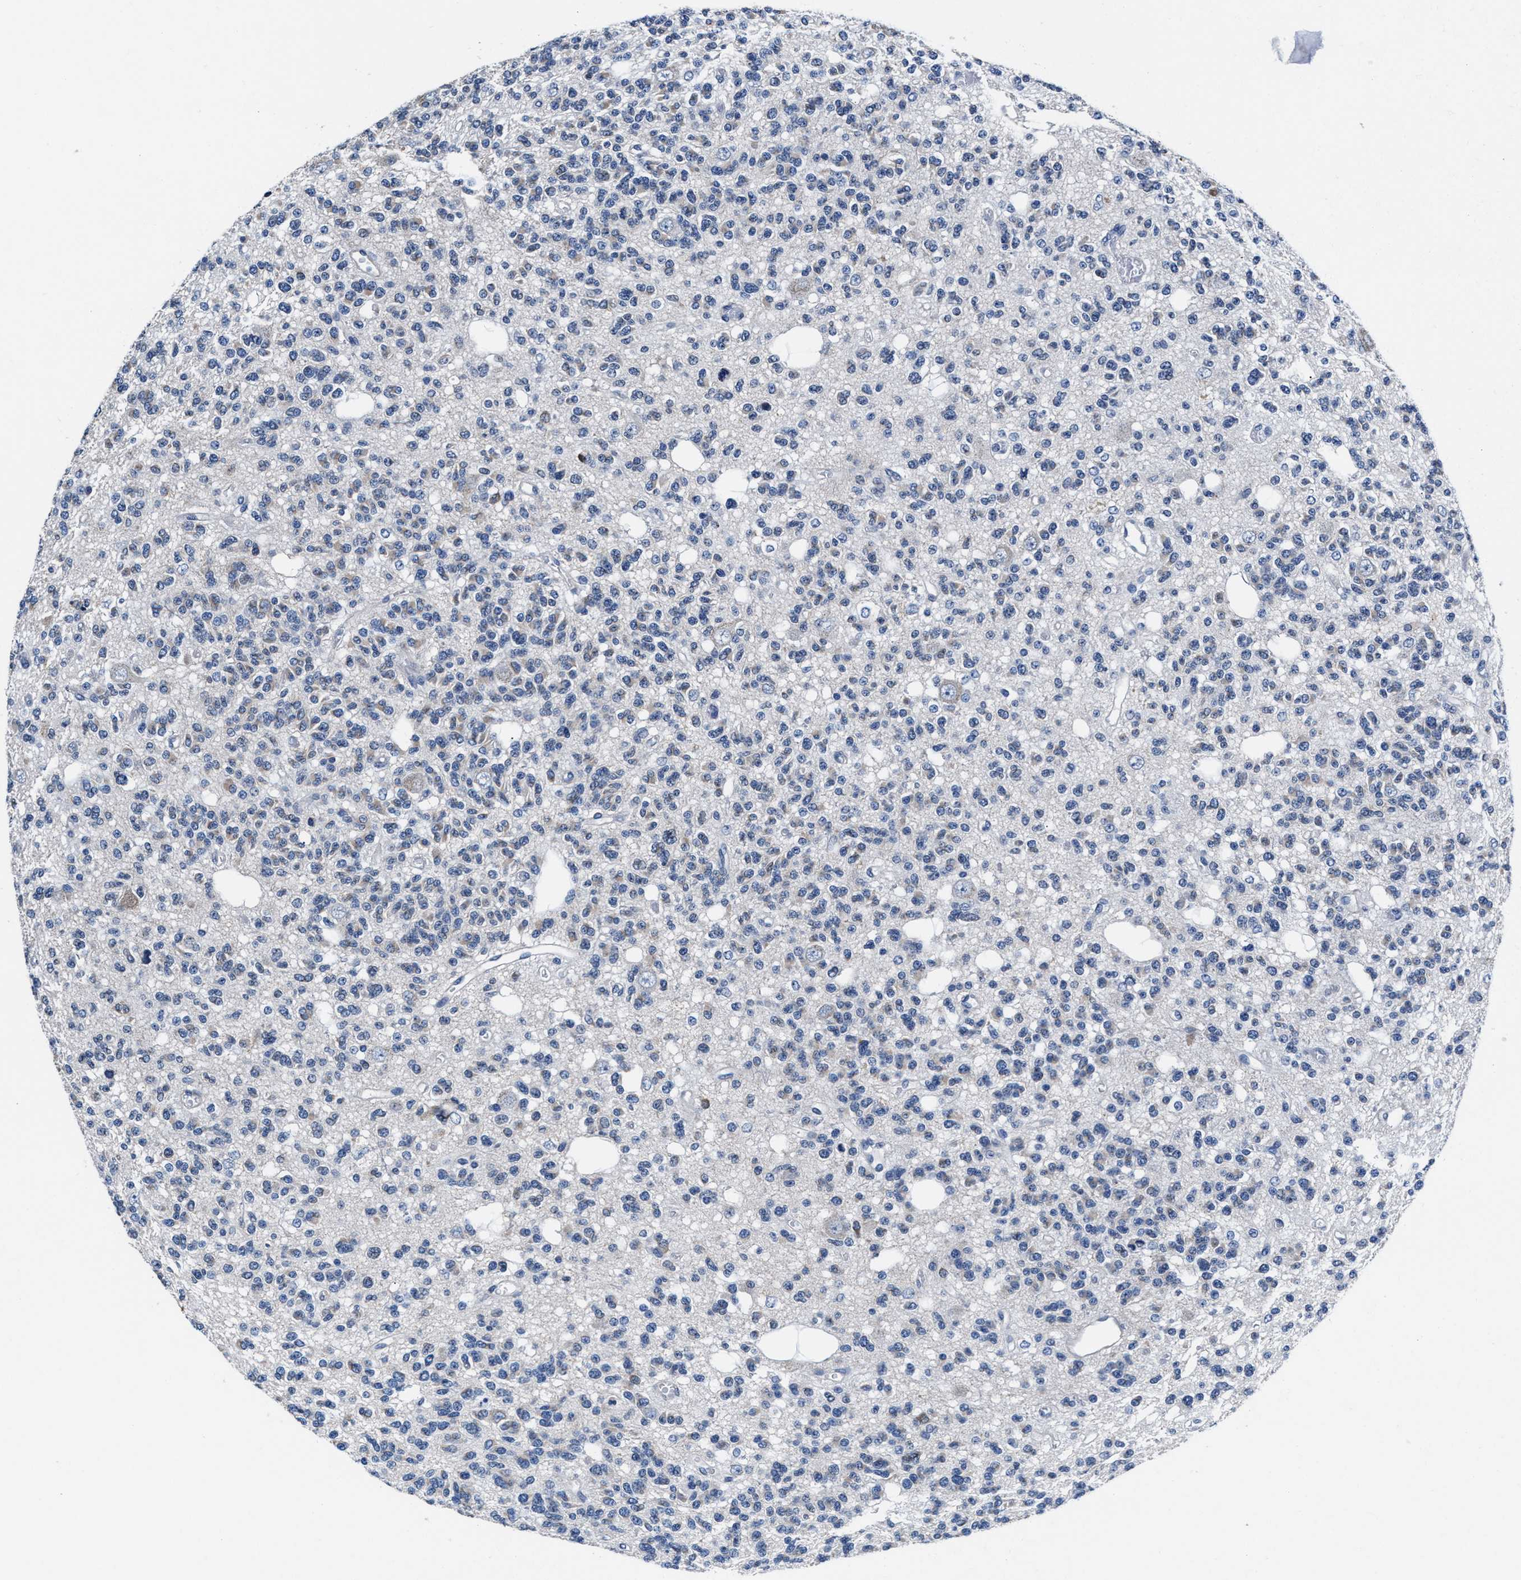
{"staining": {"intensity": "negative", "quantity": "none", "location": "none"}, "tissue": "glioma", "cell_type": "Tumor cells", "image_type": "cancer", "snomed": [{"axis": "morphology", "description": "Glioma, malignant, Low grade"}, {"axis": "topography", "description": "Brain"}], "caption": "This is a micrograph of immunohistochemistry staining of glioma, which shows no staining in tumor cells.", "gene": "MYH3", "patient": {"sex": "male", "age": 38}}